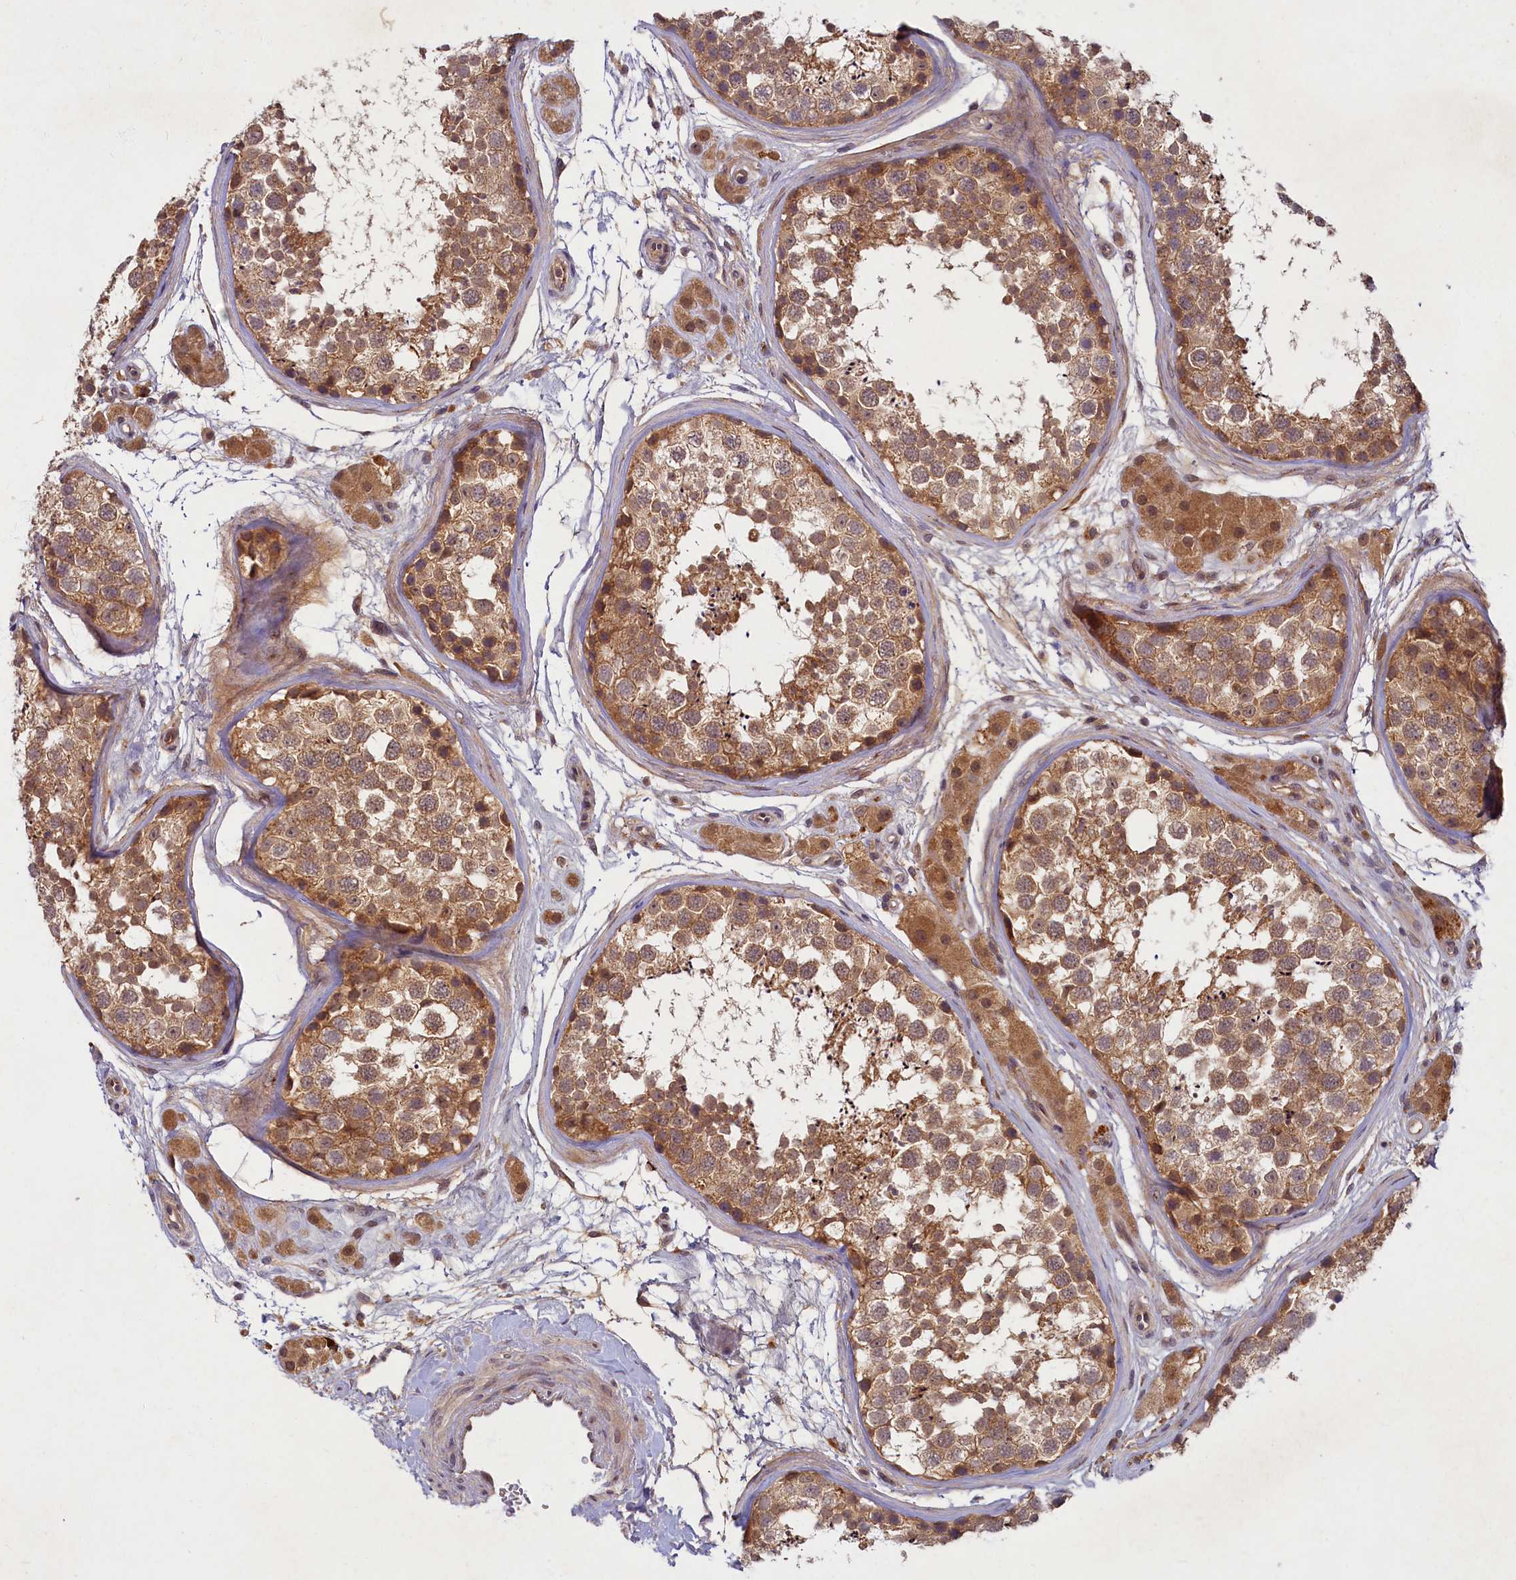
{"staining": {"intensity": "moderate", "quantity": ">75%", "location": "cytoplasmic/membranous"}, "tissue": "testis", "cell_type": "Cells in seminiferous ducts", "image_type": "normal", "snomed": [{"axis": "morphology", "description": "Normal tissue, NOS"}, {"axis": "topography", "description": "Testis"}], "caption": "This histopathology image demonstrates immunohistochemistry (IHC) staining of benign testis, with medium moderate cytoplasmic/membranous staining in about >75% of cells in seminiferous ducts.", "gene": "BICD1", "patient": {"sex": "male", "age": 56}}